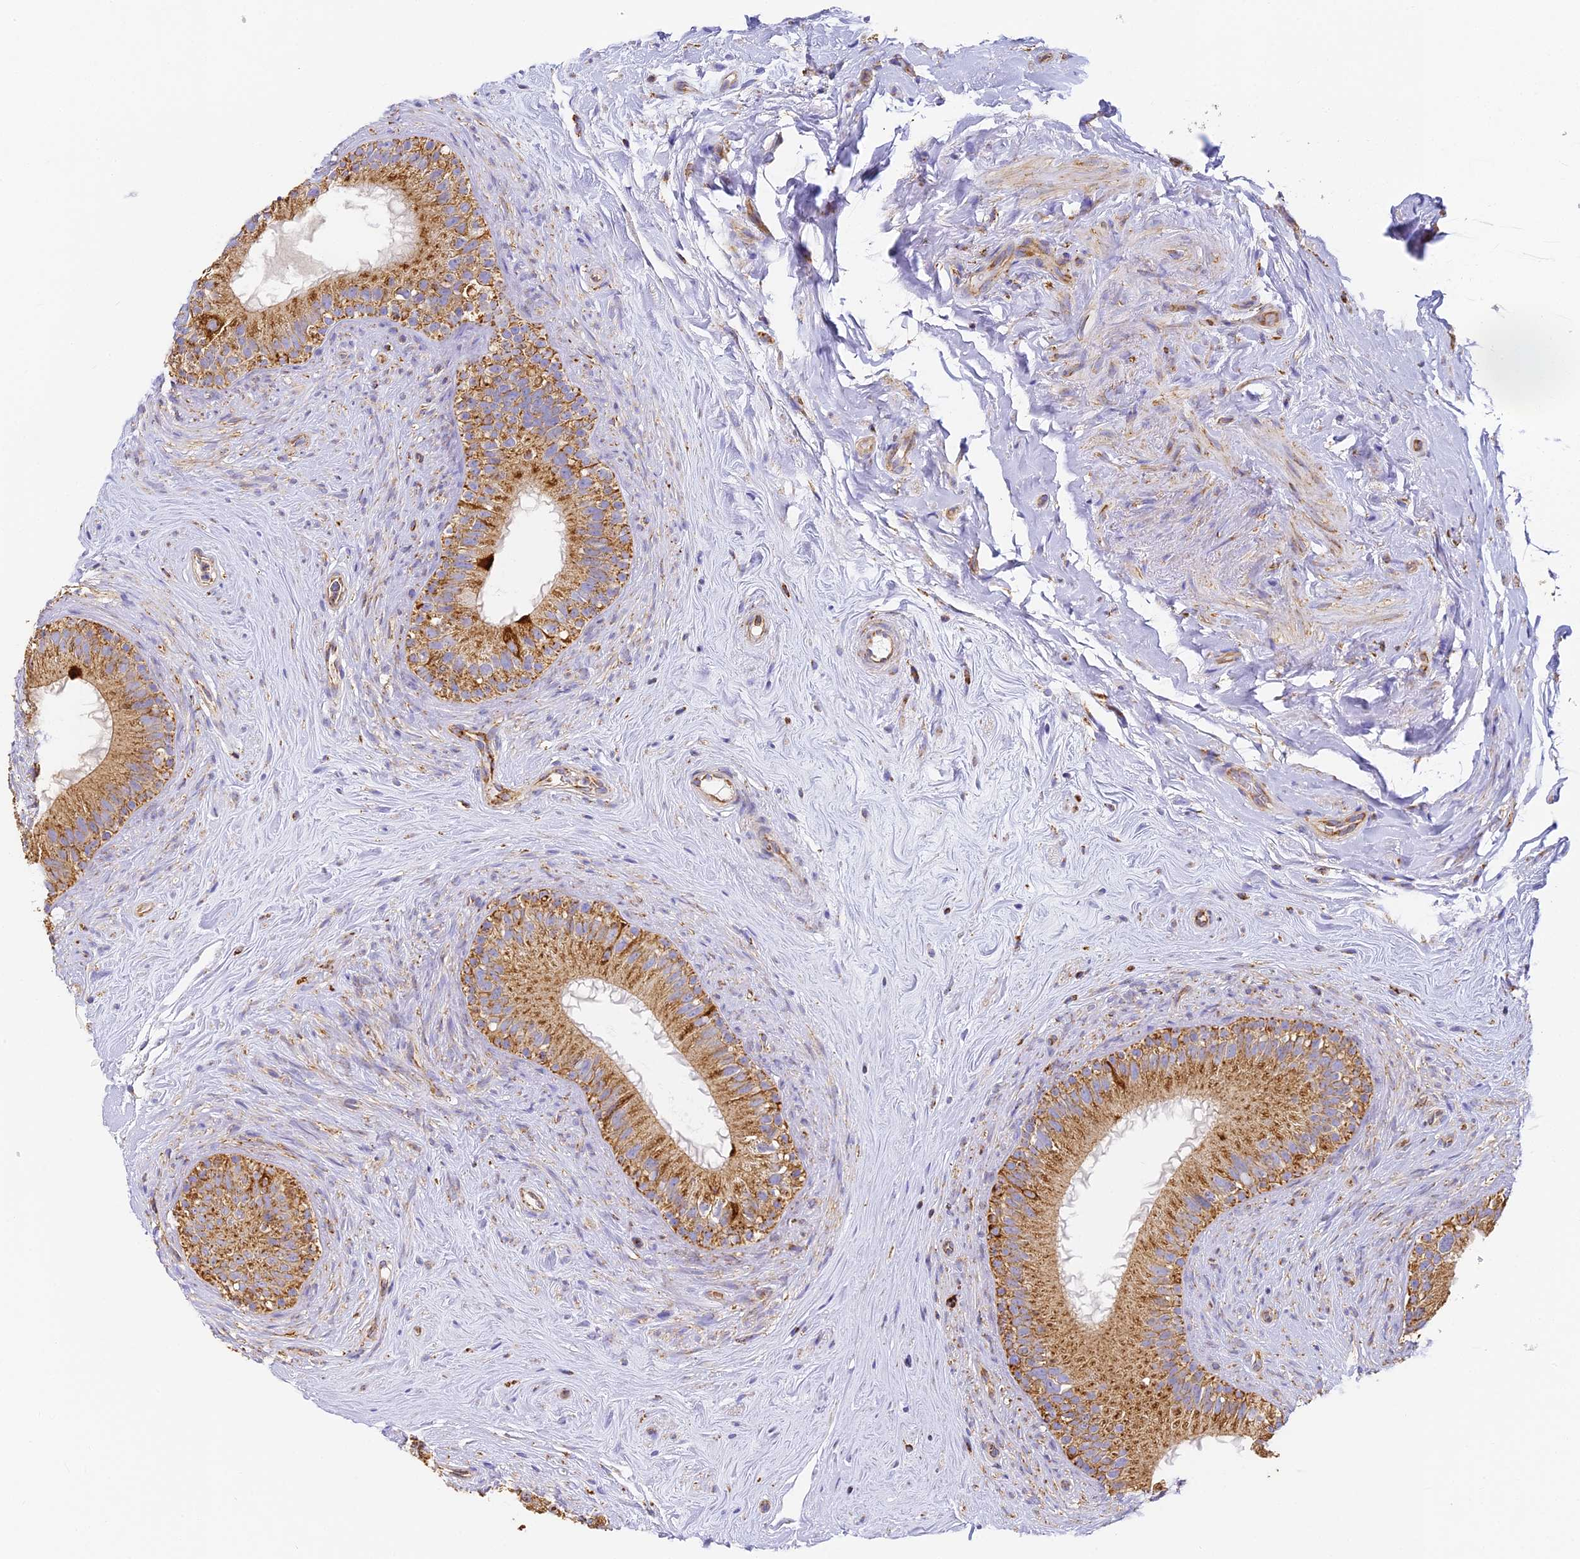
{"staining": {"intensity": "moderate", "quantity": ">75%", "location": "cytoplasmic/membranous"}, "tissue": "epididymis", "cell_type": "Glandular cells", "image_type": "normal", "snomed": [{"axis": "morphology", "description": "Normal tissue, NOS"}, {"axis": "topography", "description": "Epididymis"}], "caption": "IHC (DAB) staining of normal human epididymis exhibits moderate cytoplasmic/membranous protein expression in about >75% of glandular cells.", "gene": "COX6C", "patient": {"sex": "male", "age": 84}}